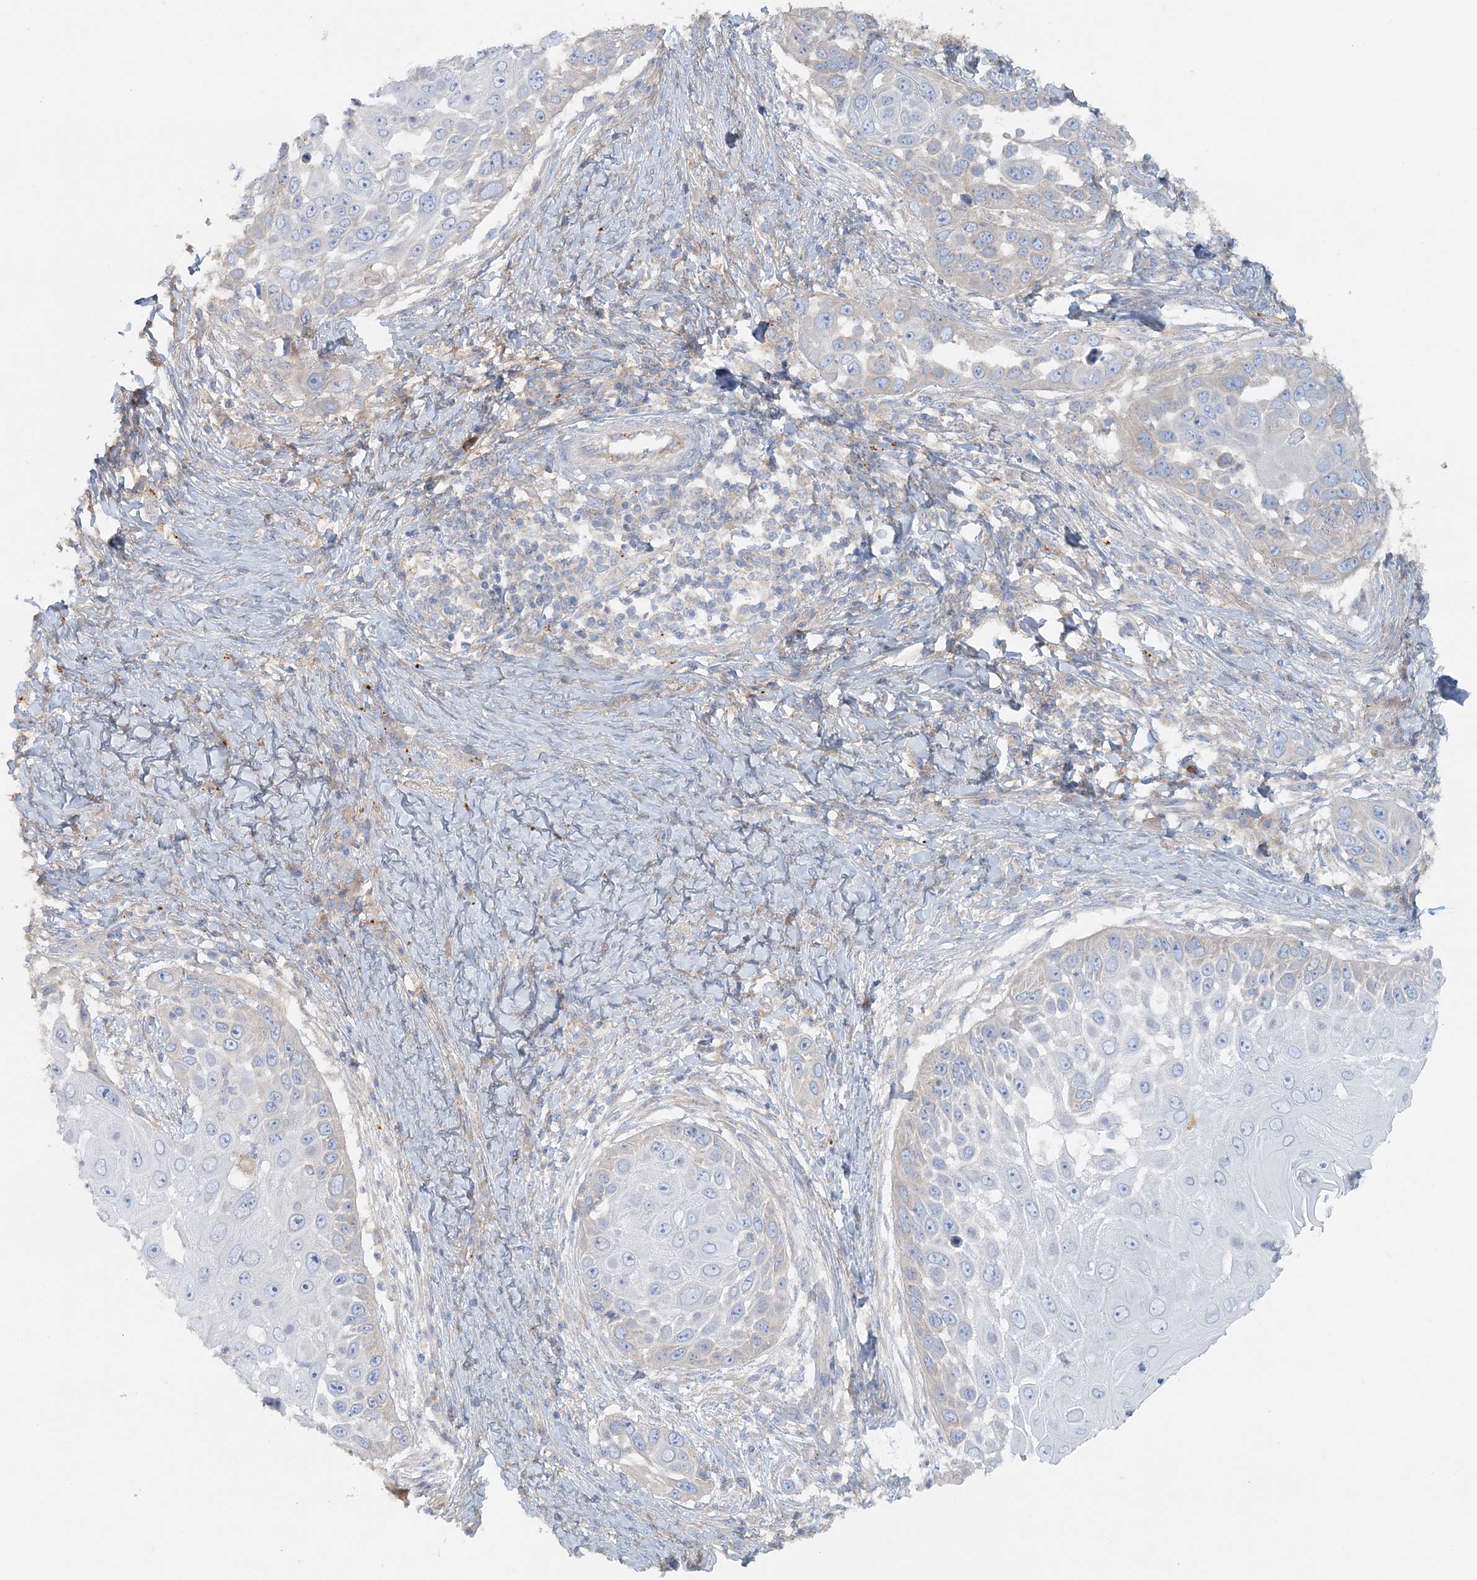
{"staining": {"intensity": "negative", "quantity": "none", "location": "none"}, "tissue": "skin cancer", "cell_type": "Tumor cells", "image_type": "cancer", "snomed": [{"axis": "morphology", "description": "Squamous cell carcinoma, NOS"}, {"axis": "topography", "description": "Skin"}], "caption": "The image exhibits no staining of tumor cells in skin cancer.", "gene": "TBC1D5", "patient": {"sex": "female", "age": 44}}